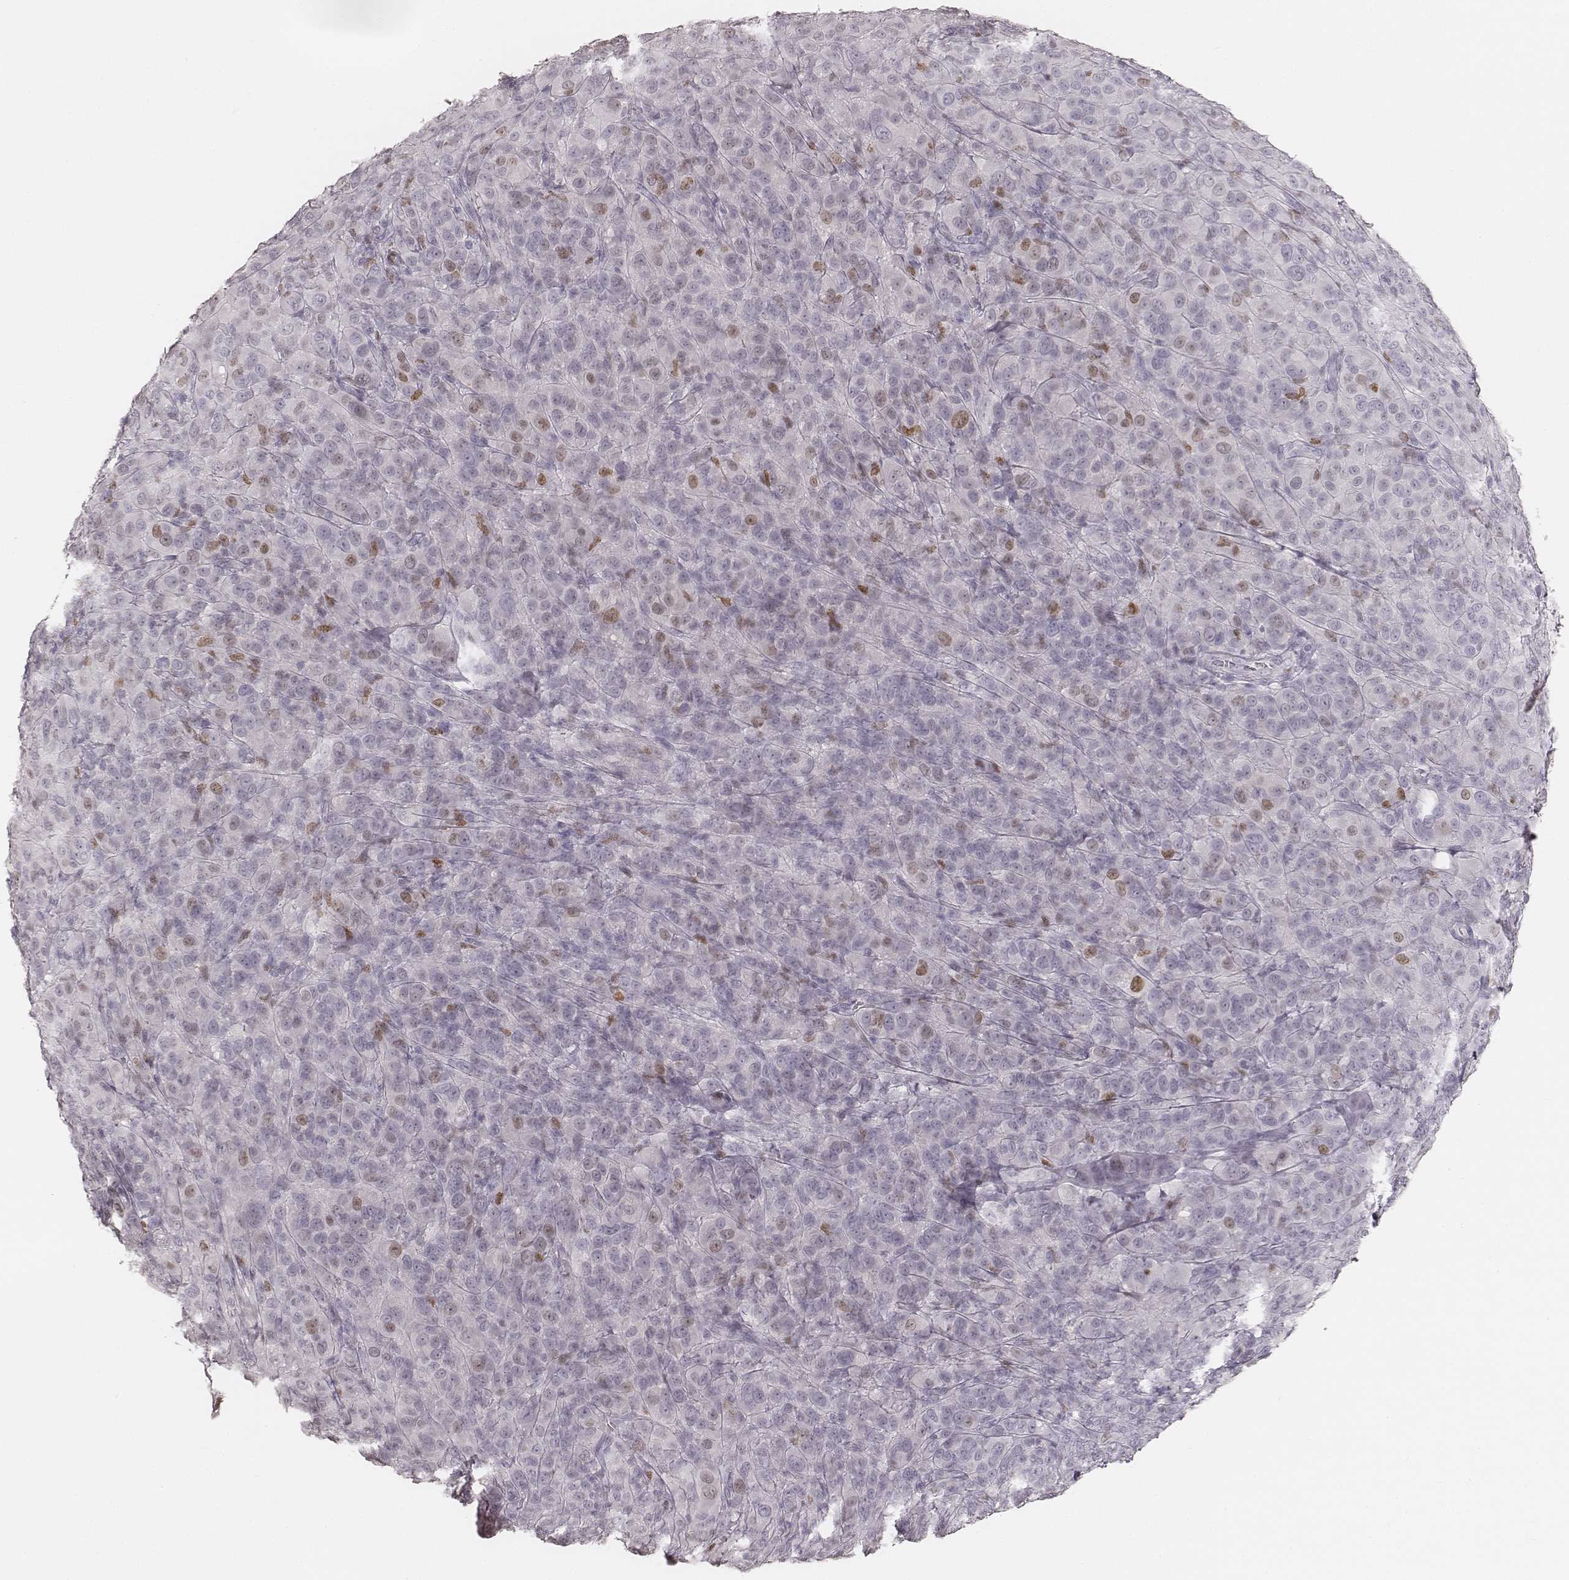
{"staining": {"intensity": "weak", "quantity": "<25%", "location": "nuclear"}, "tissue": "melanoma", "cell_type": "Tumor cells", "image_type": "cancer", "snomed": [{"axis": "morphology", "description": "Malignant melanoma, NOS"}, {"axis": "topography", "description": "Skin"}], "caption": "A micrograph of human malignant melanoma is negative for staining in tumor cells.", "gene": "TEX37", "patient": {"sex": "female", "age": 87}}